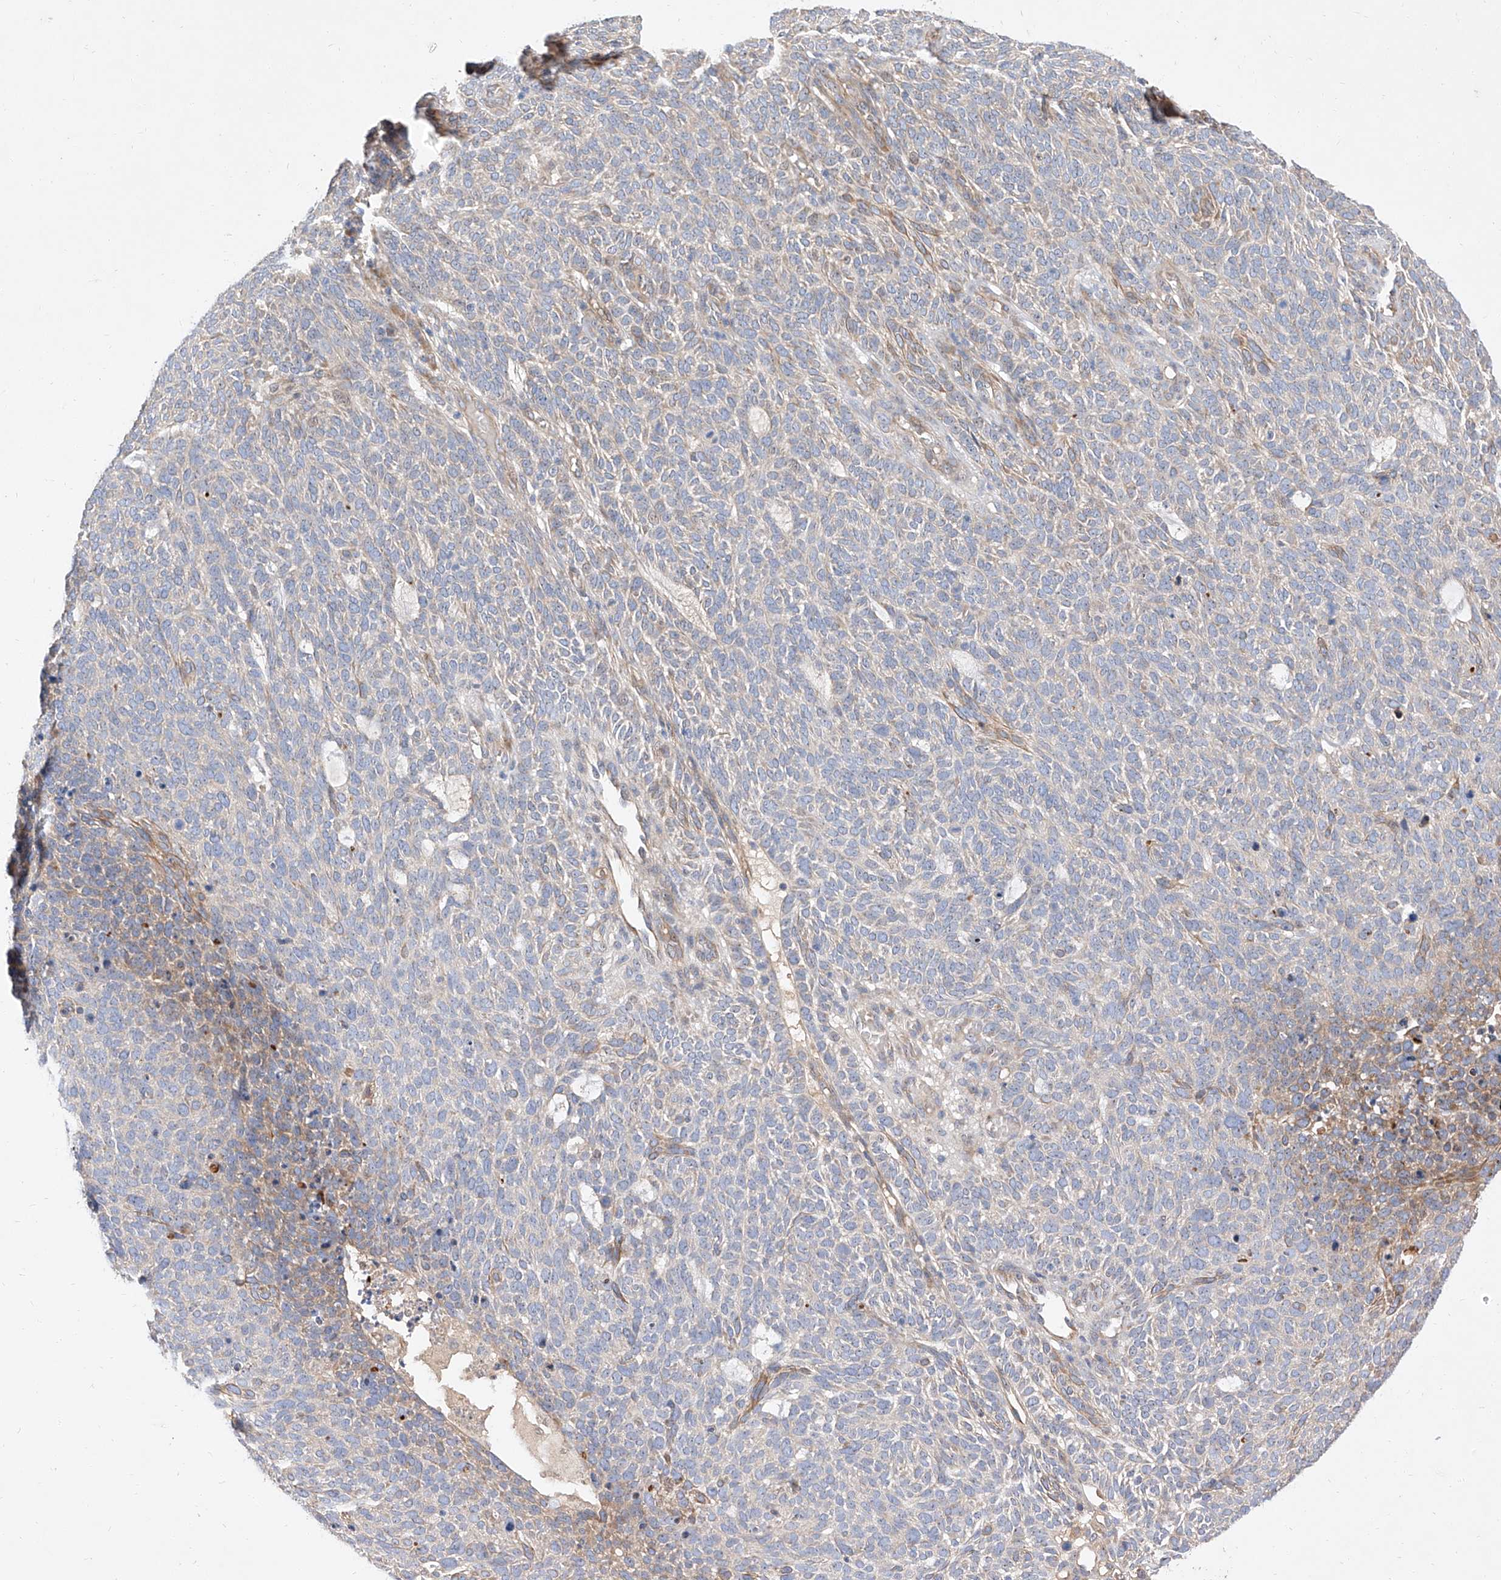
{"staining": {"intensity": "moderate", "quantity": "<25%", "location": "cytoplasmic/membranous"}, "tissue": "skin cancer", "cell_type": "Tumor cells", "image_type": "cancer", "snomed": [{"axis": "morphology", "description": "Squamous cell carcinoma, NOS"}, {"axis": "topography", "description": "Skin"}], "caption": "Approximately <25% of tumor cells in human skin squamous cell carcinoma show moderate cytoplasmic/membranous protein staining as visualized by brown immunohistochemical staining.", "gene": "DIRAS3", "patient": {"sex": "female", "age": 90}}